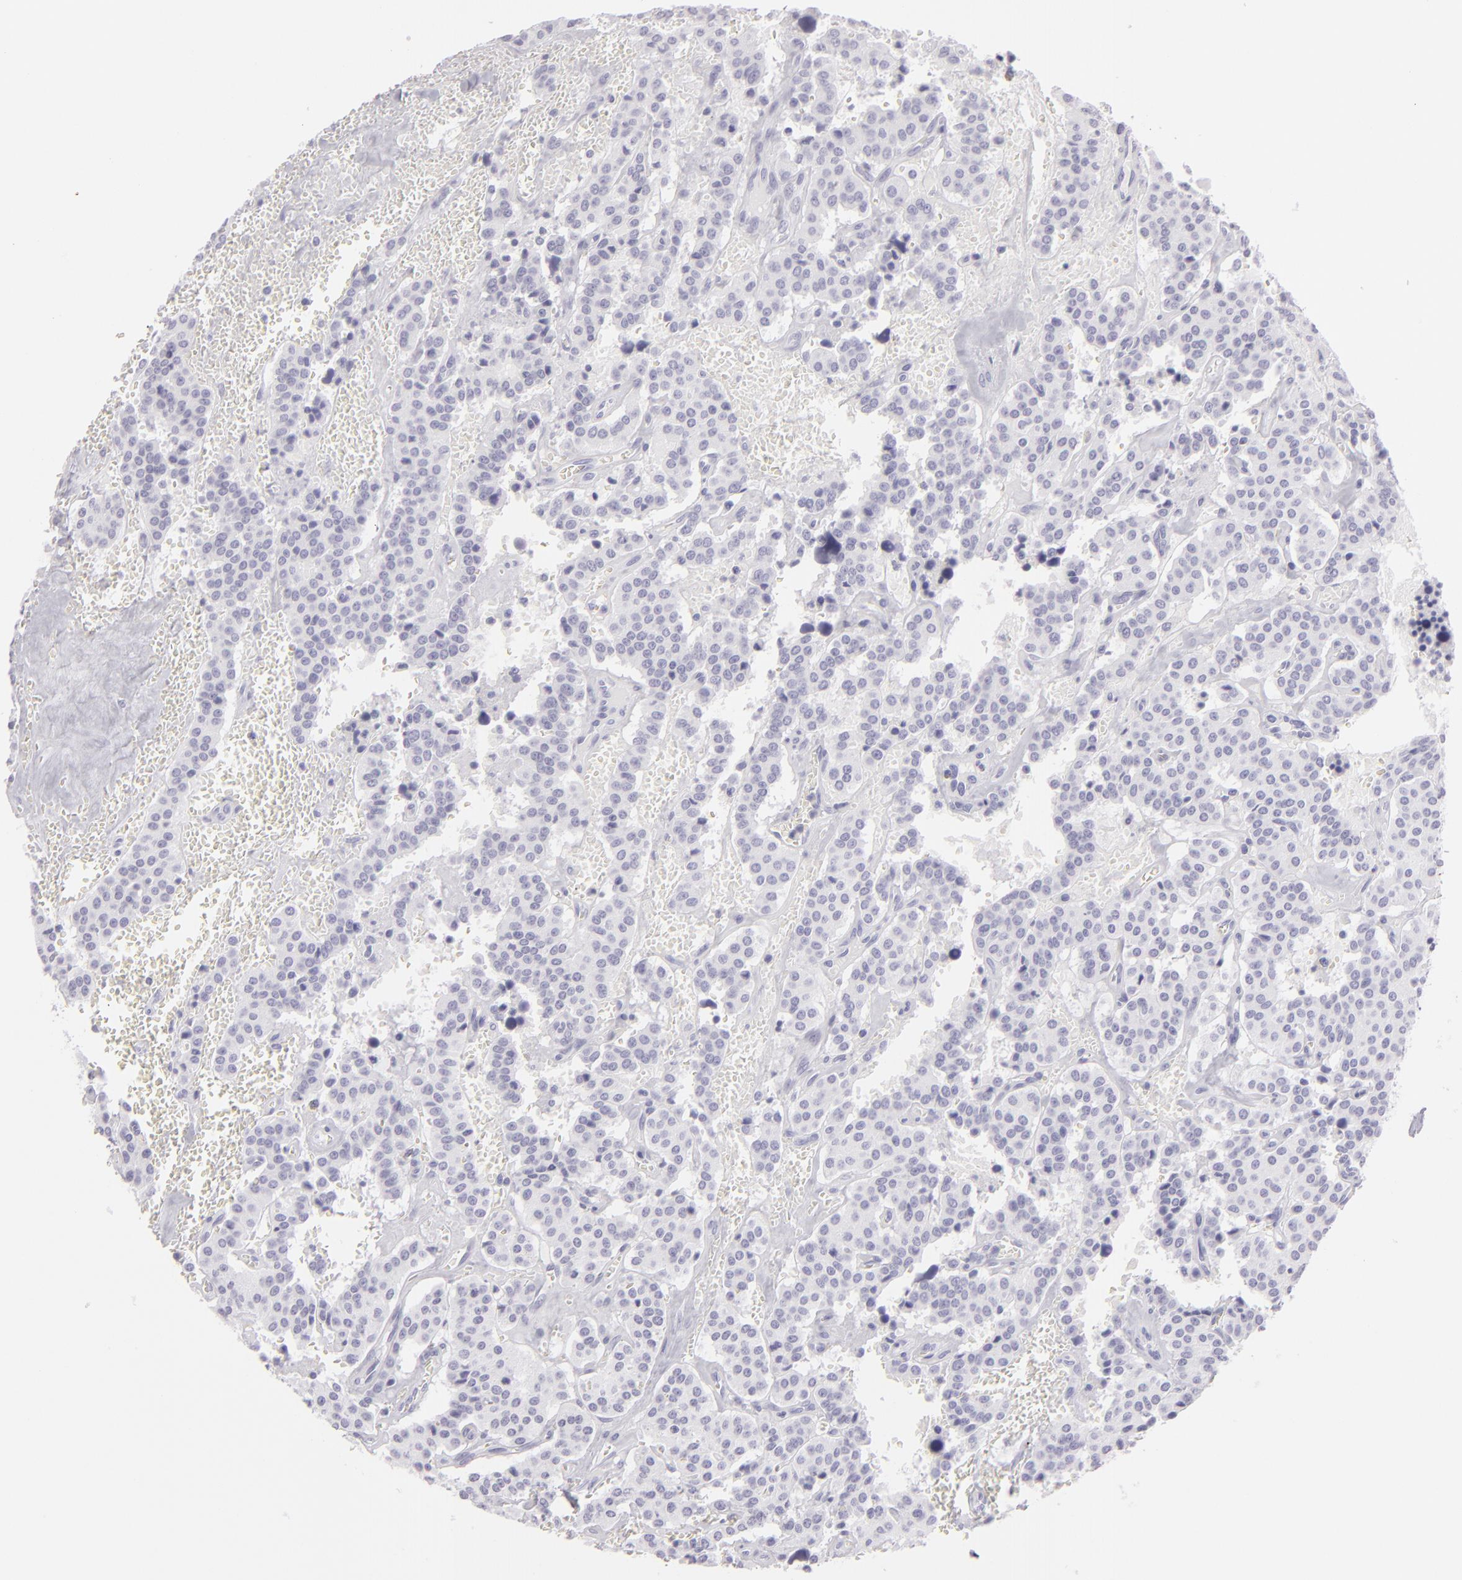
{"staining": {"intensity": "negative", "quantity": "none", "location": "none"}, "tissue": "carcinoid", "cell_type": "Tumor cells", "image_type": "cancer", "snomed": [{"axis": "morphology", "description": "Carcinoid, malignant, NOS"}, {"axis": "topography", "description": "Bronchus"}], "caption": "Micrograph shows no significant protein expression in tumor cells of carcinoid.", "gene": "FLG", "patient": {"sex": "male", "age": 55}}